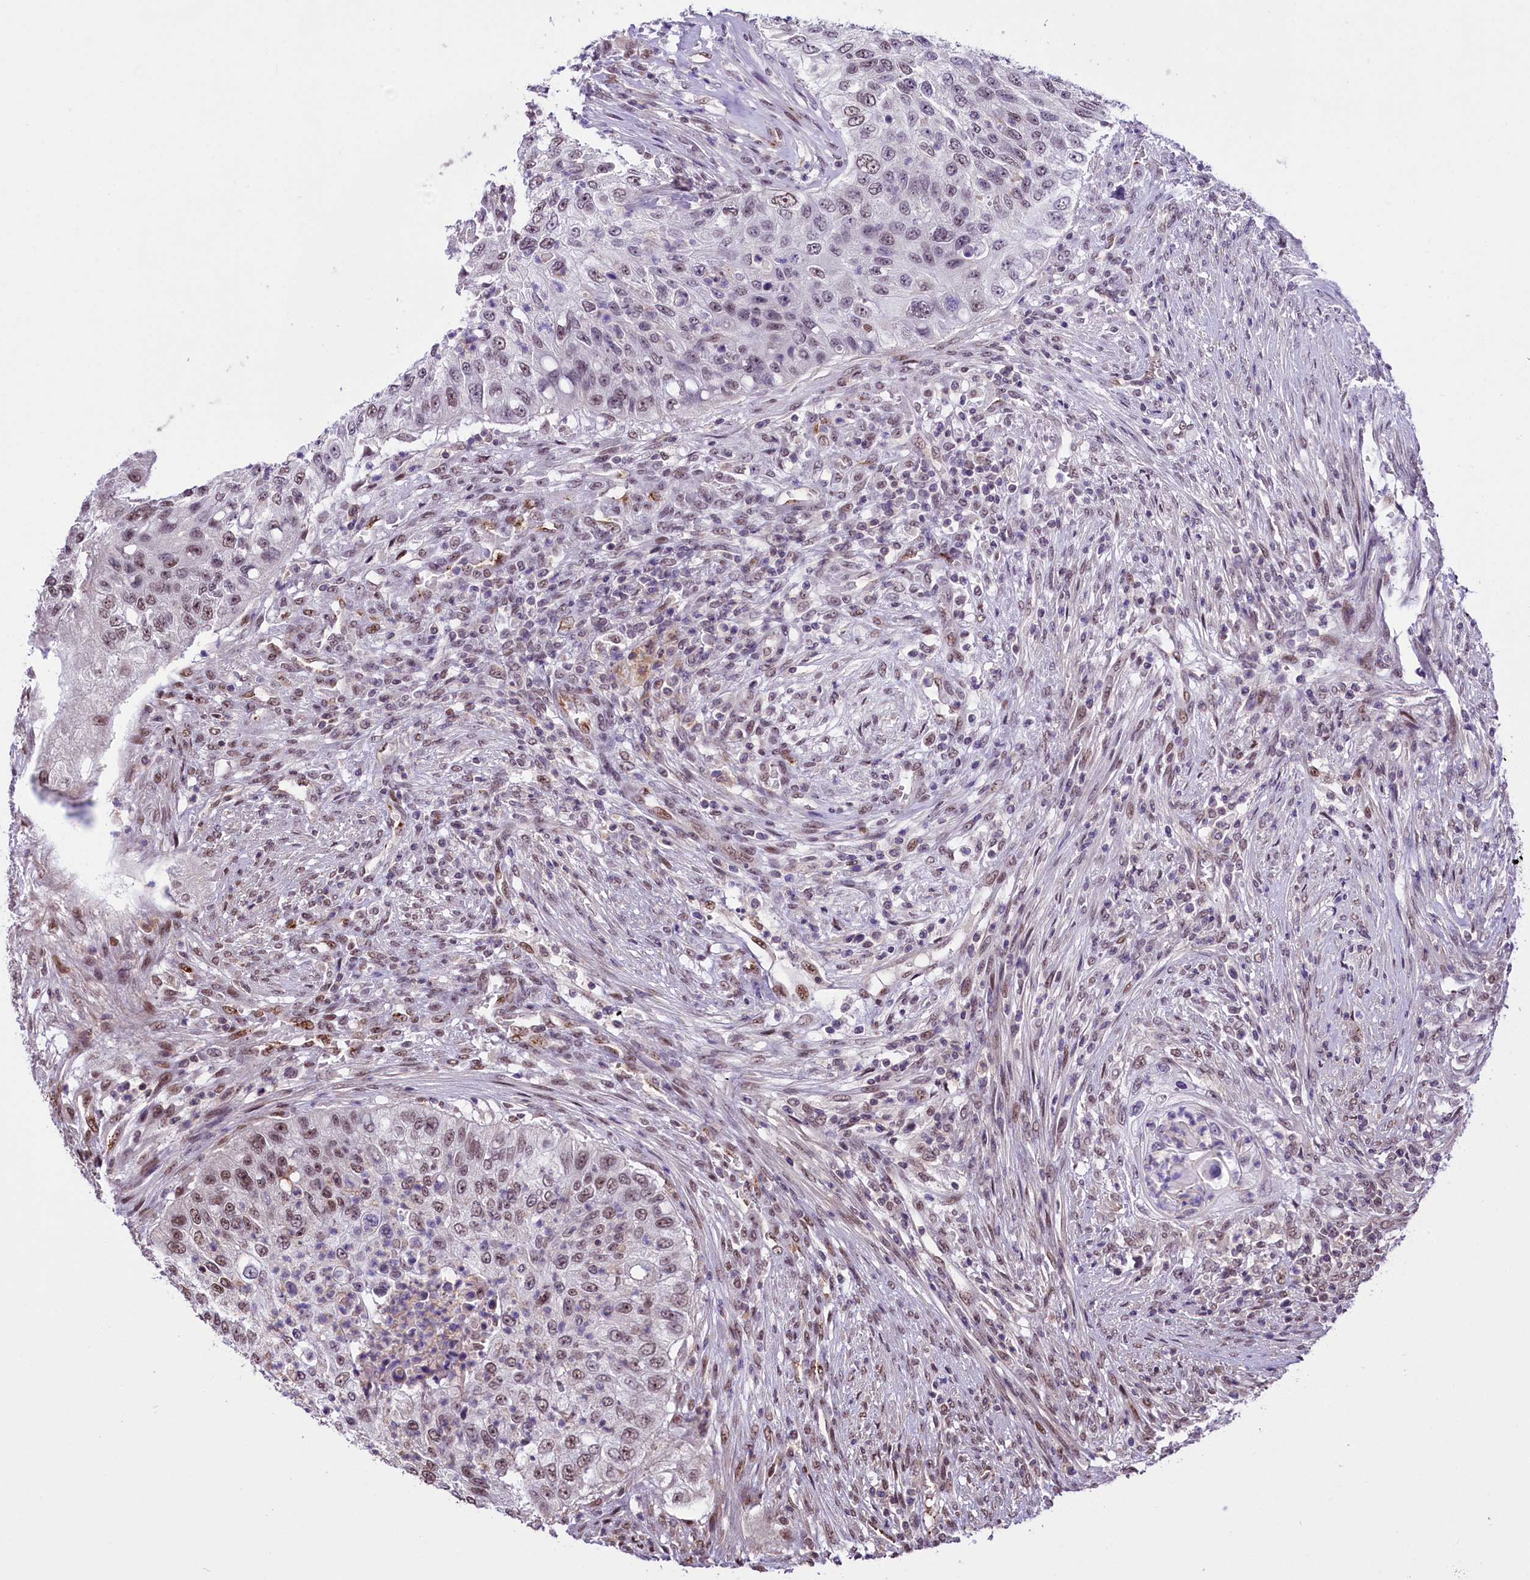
{"staining": {"intensity": "weak", "quantity": "25%-75%", "location": "nuclear"}, "tissue": "urothelial cancer", "cell_type": "Tumor cells", "image_type": "cancer", "snomed": [{"axis": "morphology", "description": "Urothelial carcinoma, High grade"}, {"axis": "topography", "description": "Urinary bladder"}], "caption": "Weak nuclear staining is seen in about 25%-75% of tumor cells in urothelial cancer.", "gene": "MRPL54", "patient": {"sex": "female", "age": 60}}